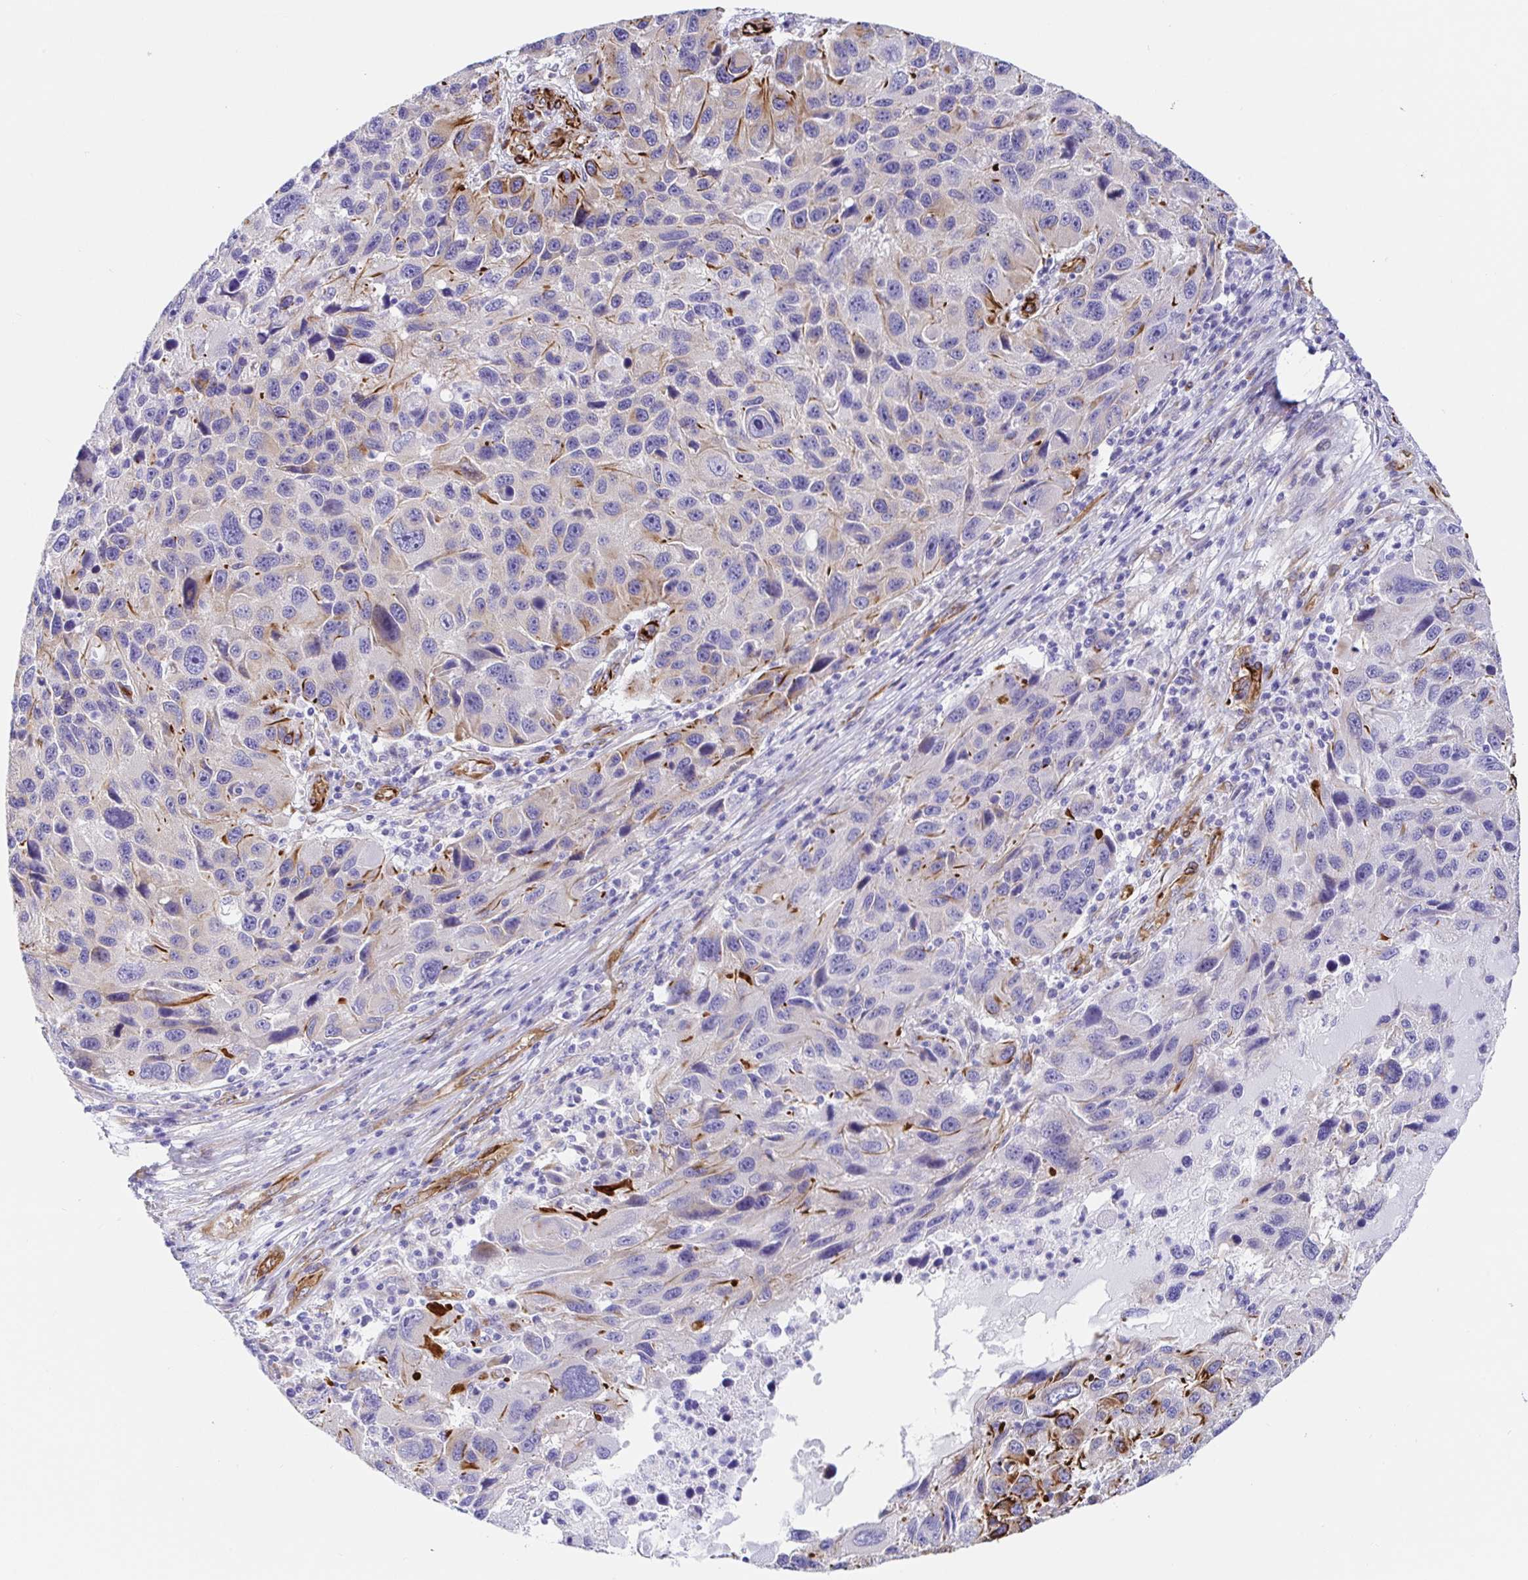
{"staining": {"intensity": "moderate", "quantity": "<25%", "location": "cytoplasmic/membranous"}, "tissue": "melanoma", "cell_type": "Tumor cells", "image_type": "cancer", "snomed": [{"axis": "morphology", "description": "Malignant melanoma, NOS"}, {"axis": "topography", "description": "Skin"}], "caption": "Immunohistochemical staining of human melanoma exhibits low levels of moderate cytoplasmic/membranous positivity in approximately <25% of tumor cells.", "gene": "DOCK1", "patient": {"sex": "male", "age": 53}}